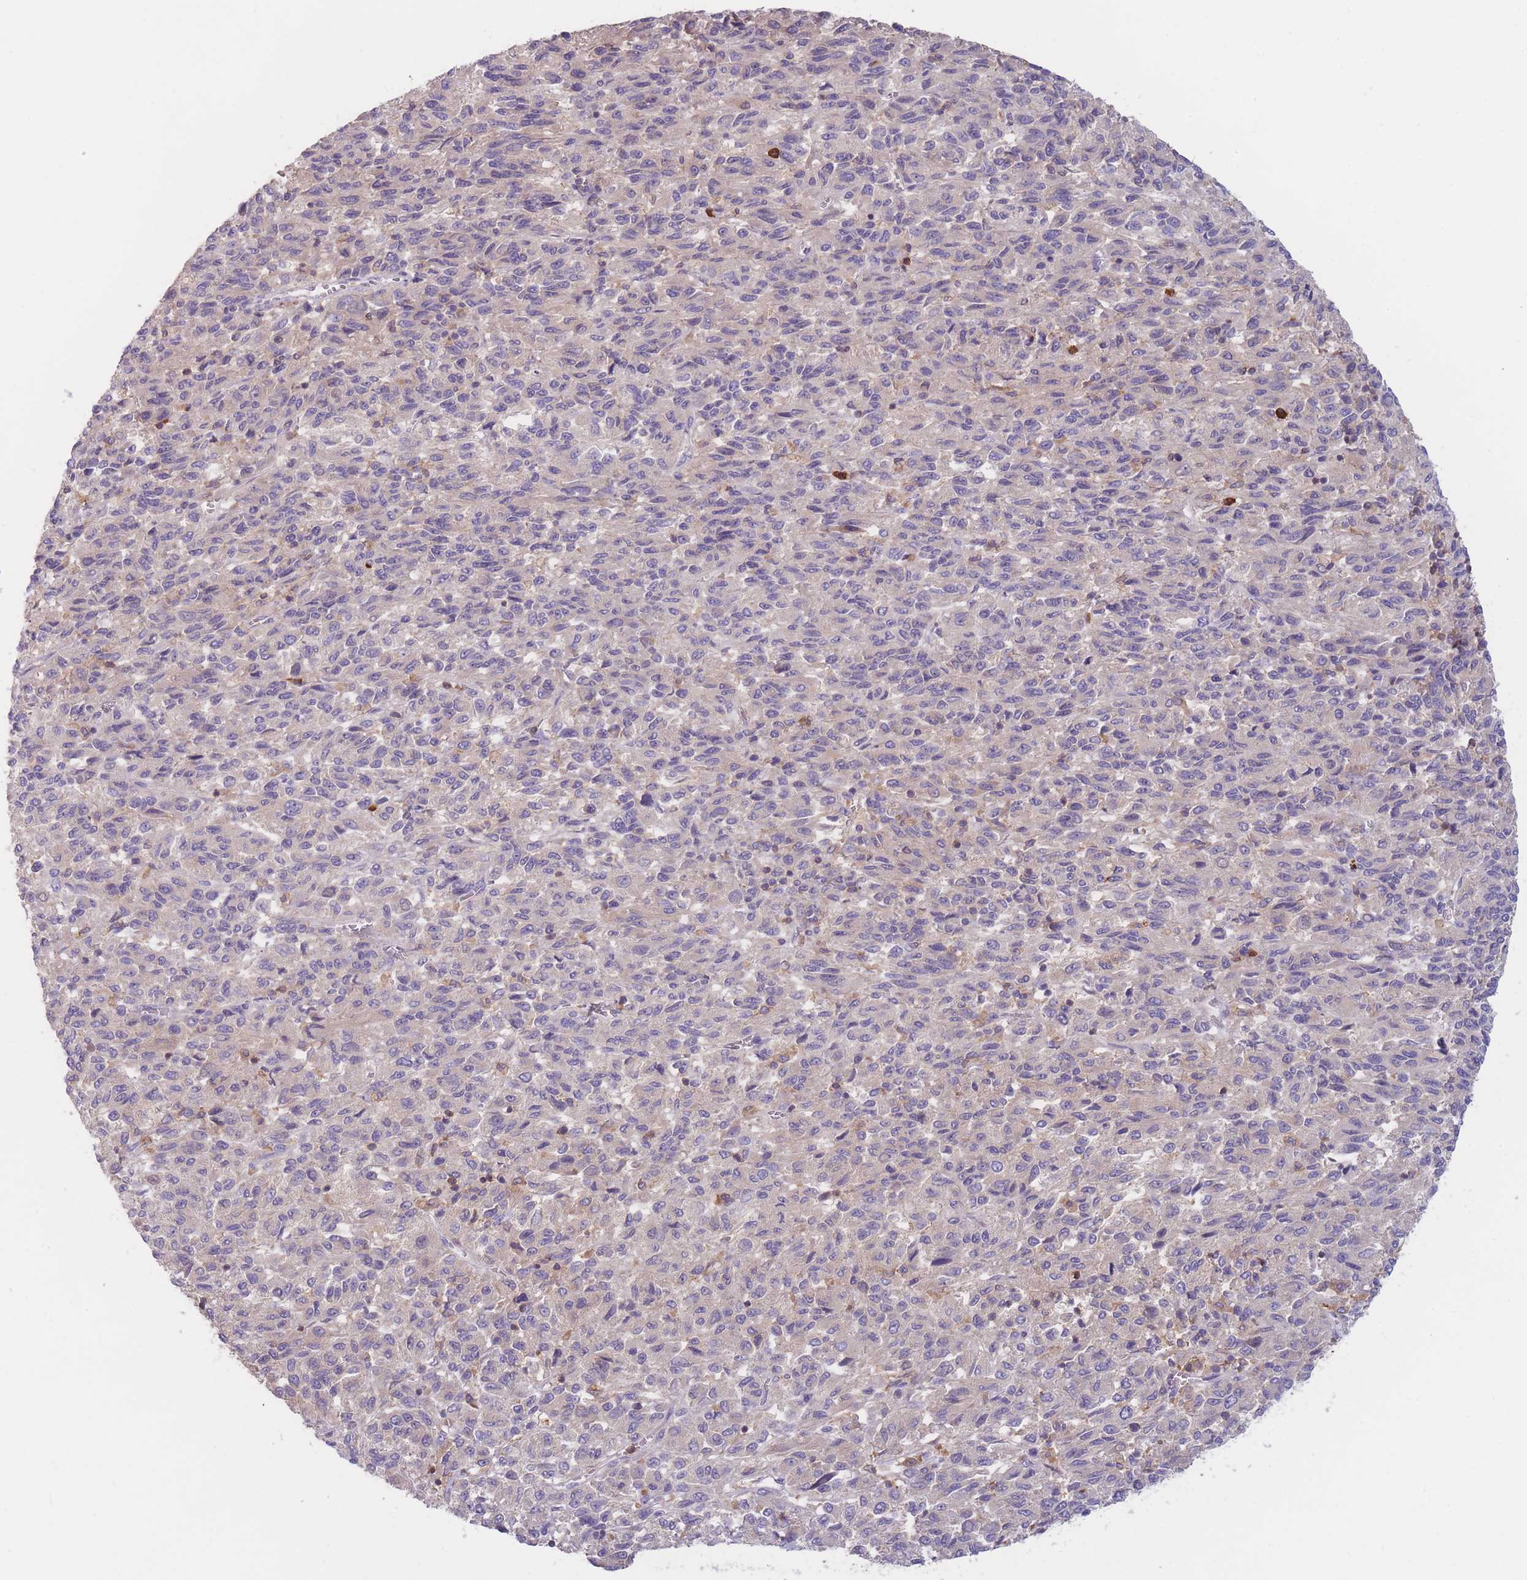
{"staining": {"intensity": "negative", "quantity": "none", "location": "none"}, "tissue": "melanoma", "cell_type": "Tumor cells", "image_type": "cancer", "snomed": [{"axis": "morphology", "description": "Malignant melanoma, Metastatic site"}, {"axis": "topography", "description": "Lung"}], "caption": "Malignant melanoma (metastatic site) stained for a protein using IHC reveals no expression tumor cells.", "gene": "ST3GAL4", "patient": {"sex": "male", "age": 64}}